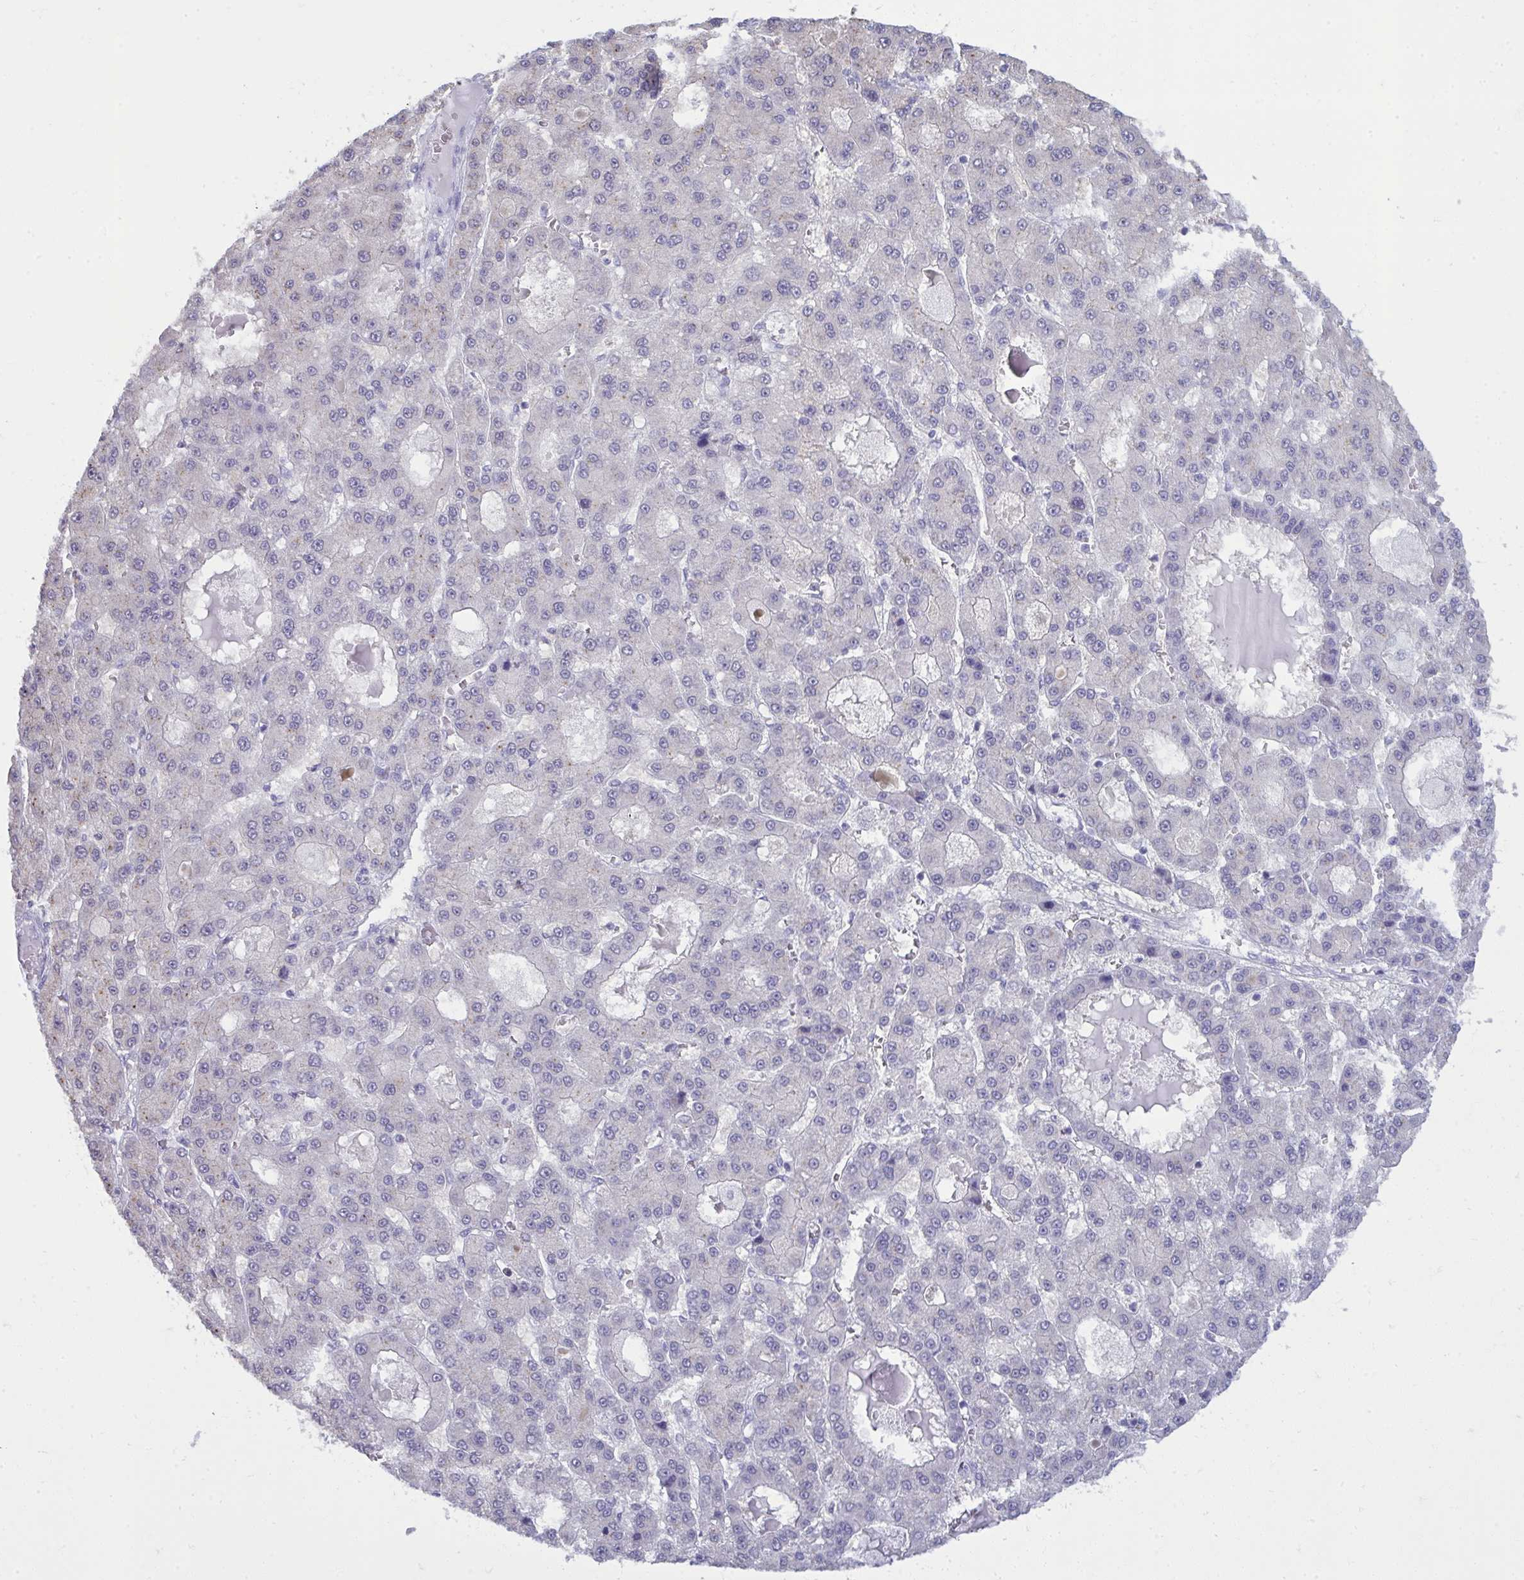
{"staining": {"intensity": "negative", "quantity": "none", "location": "none"}, "tissue": "liver cancer", "cell_type": "Tumor cells", "image_type": "cancer", "snomed": [{"axis": "morphology", "description": "Carcinoma, Hepatocellular, NOS"}, {"axis": "topography", "description": "Liver"}], "caption": "DAB (3,3'-diaminobenzidine) immunohistochemical staining of liver cancer (hepatocellular carcinoma) reveals no significant staining in tumor cells.", "gene": "QDPR", "patient": {"sex": "male", "age": 70}}